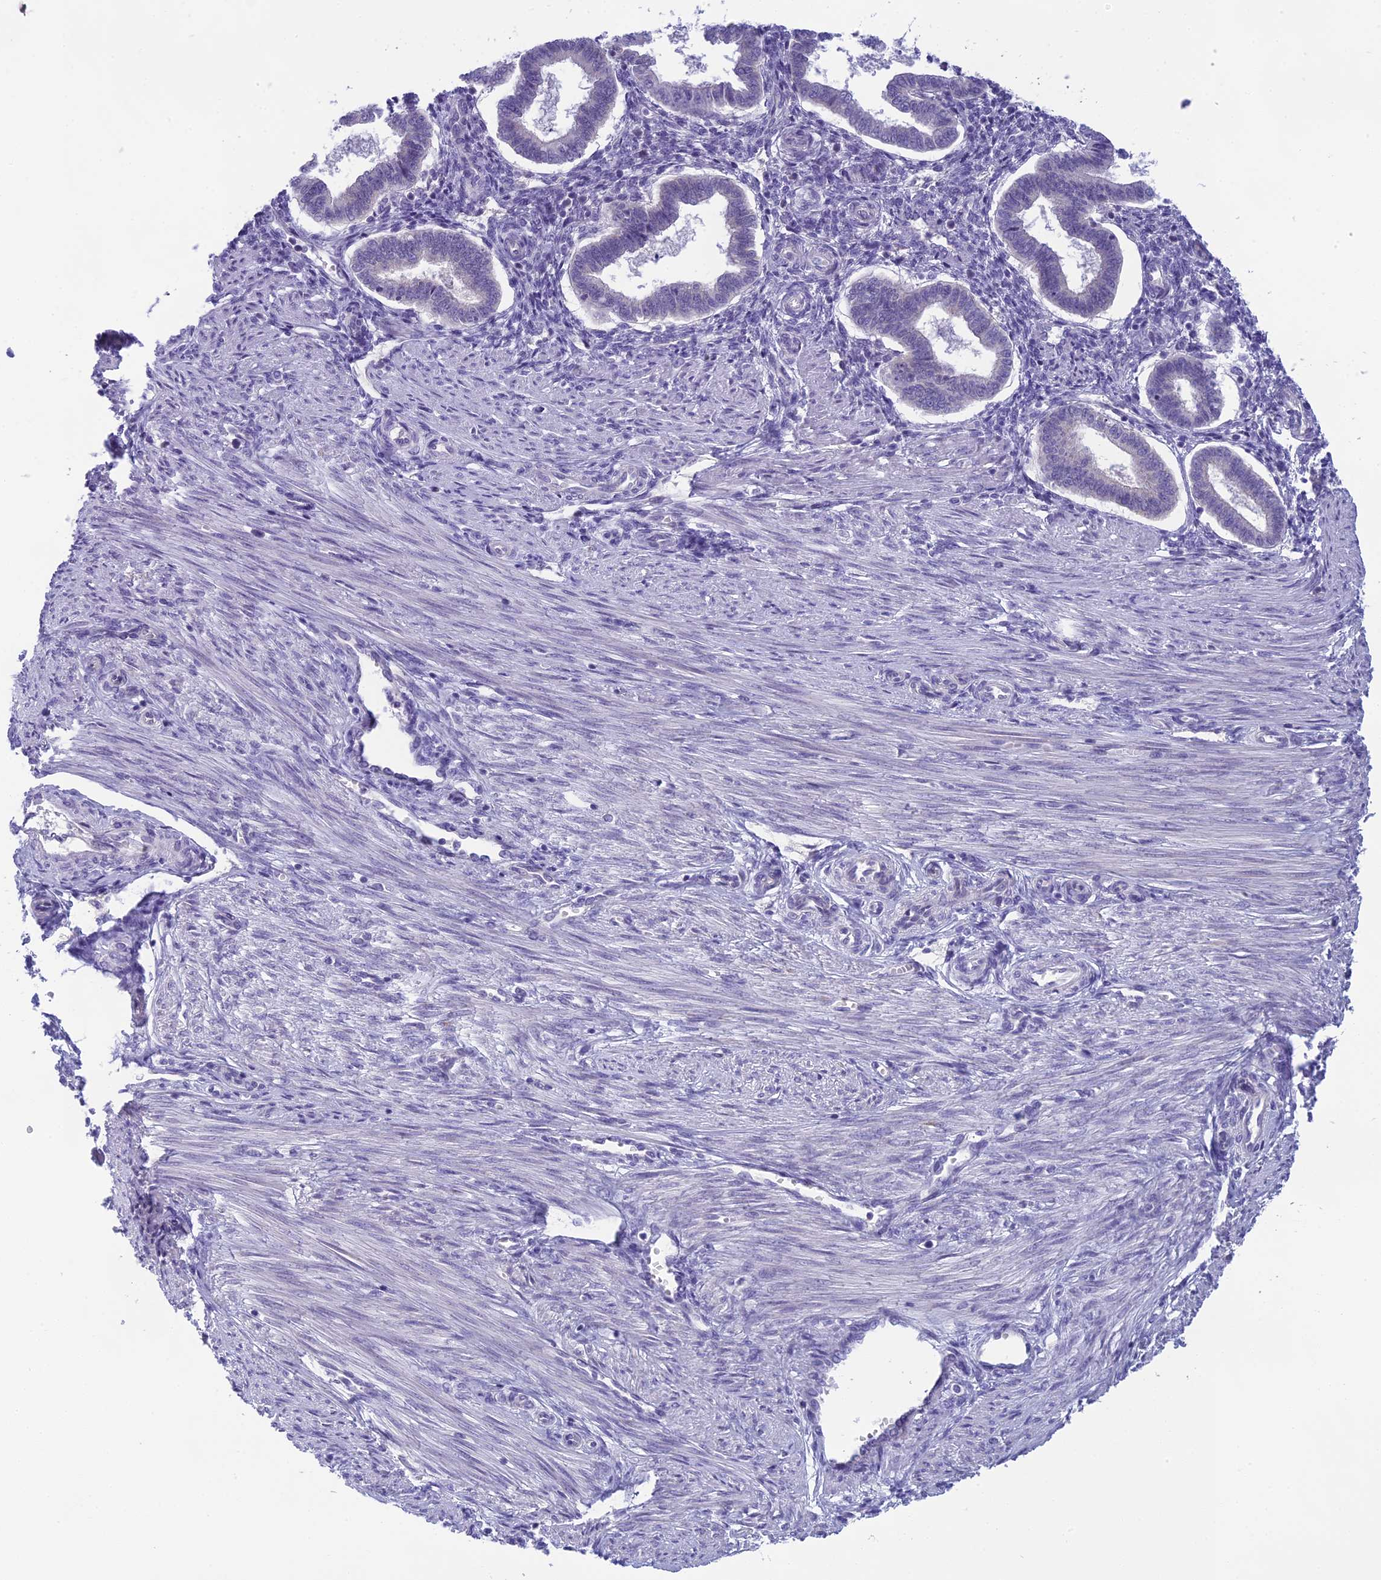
{"staining": {"intensity": "negative", "quantity": "none", "location": "none"}, "tissue": "endometrium", "cell_type": "Cells in endometrial stroma", "image_type": "normal", "snomed": [{"axis": "morphology", "description": "Normal tissue, NOS"}, {"axis": "topography", "description": "Endometrium"}], "caption": "Image shows no significant protein expression in cells in endometrial stroma of unremarkable endometrium.", "gene": "ARHGEF37", "patient": {"sex": "female", "age": 24}}